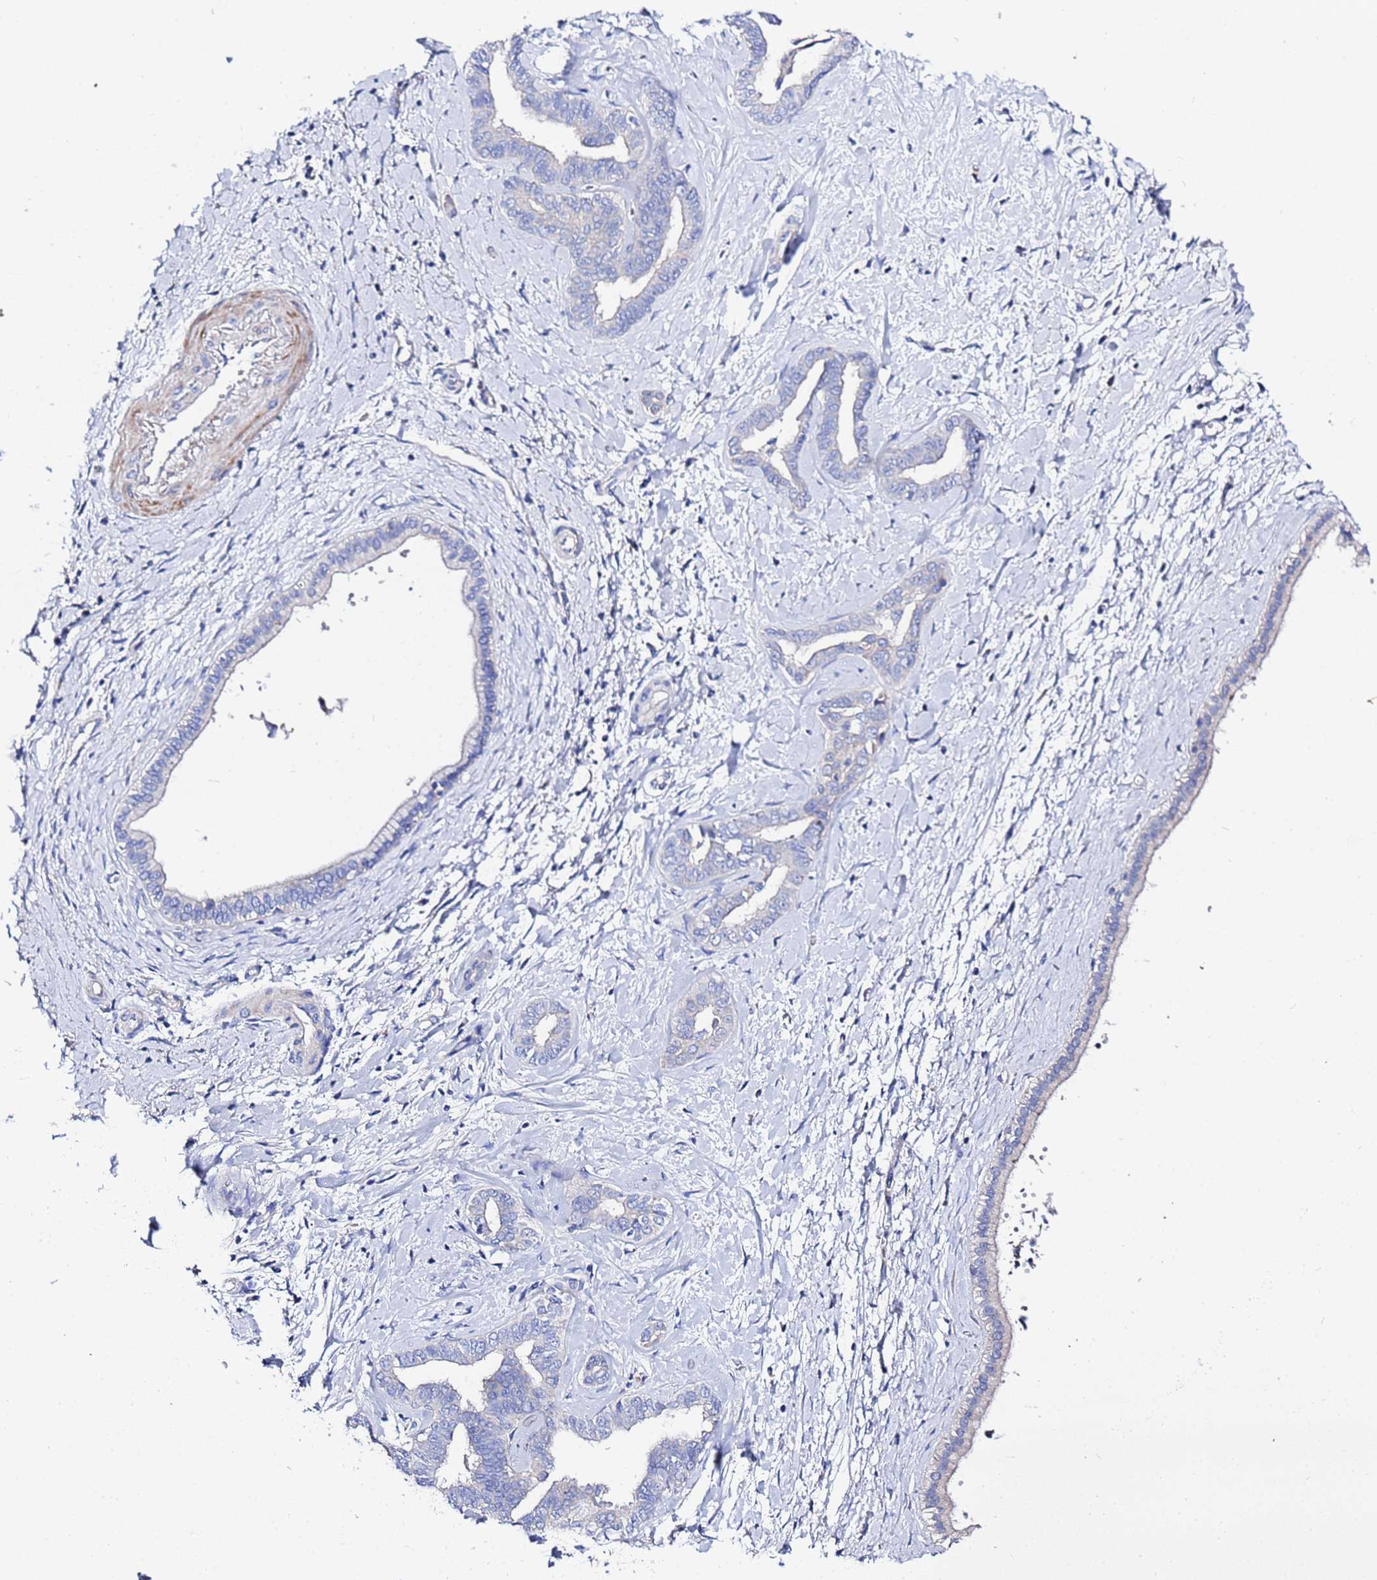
{"staining": {"intensity": "negative", "quantity": "none", "location": "none"}, "tissue": "liver cancer", "cell_type": "Tumor cells", "image_type": "cancer", "snomed": [{"axis": "morphology", "description": "Cholangiocarcinoma"}, {"axis": "topography", "description": "Liver"}], "caption": "Liver cancer (cholangiocarcinoma) was stained to show a protein in brown. There is no significant positivity in tumor cells.", "gene": "FAHD2A", "patient": {"sex": "female", "age": 77}}